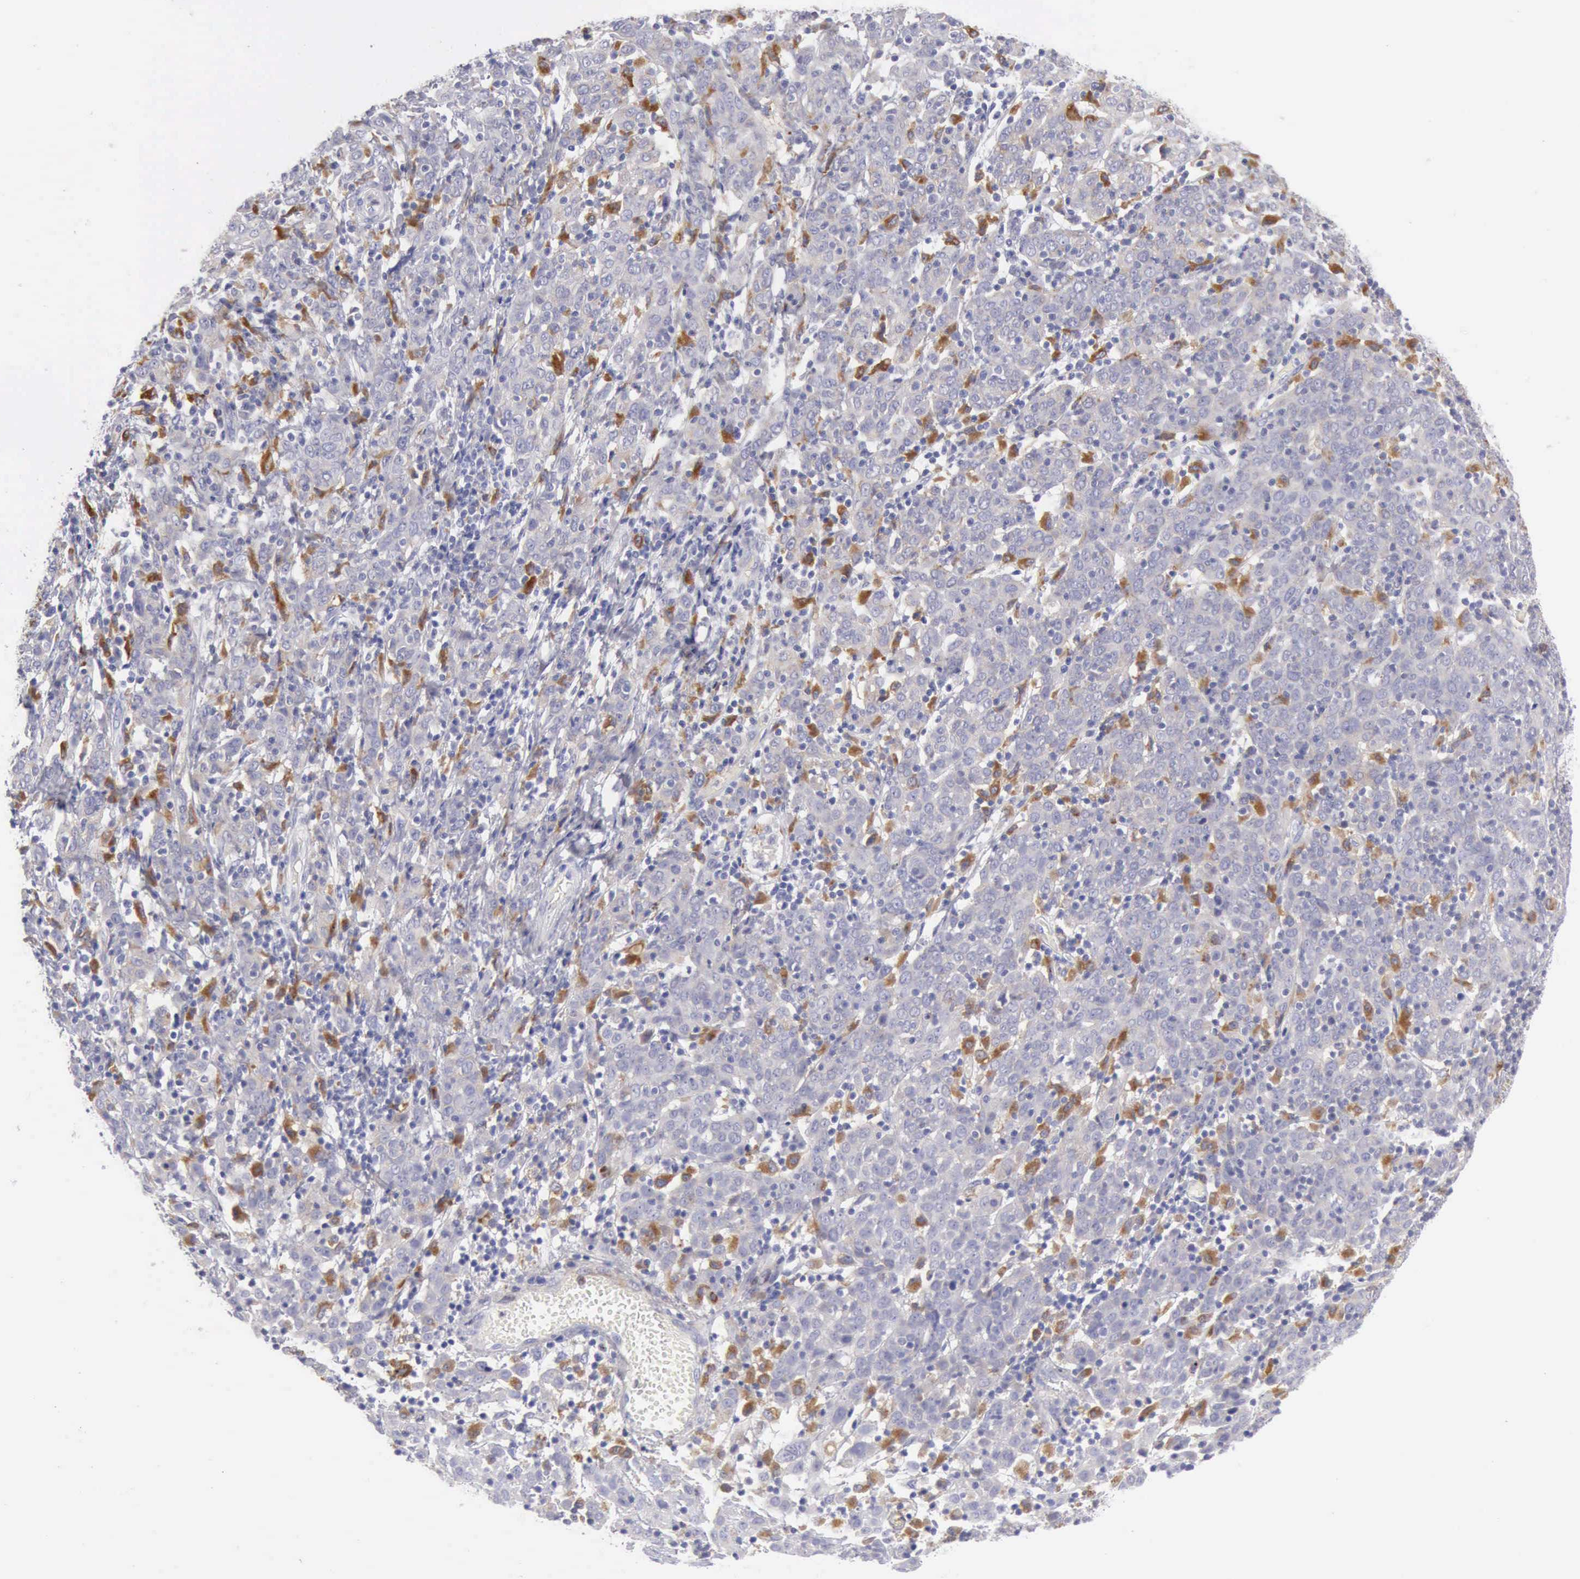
{"staining": {"intensity": "negative", "quantity": "none", "location": "none"}, "tissue": "cervical cancer", "cell_type": "Tumor cells", "image_type": "cancer", "snomed": [{"axis": "morphology", "description": "Normal tissue, NOS"}, {"axis": "morphology", "description": "Squamous cell carcinoma, NOS"}, {"axis": "topography", "description": "Cervix"}], "caption": "There is no significant expression in tumor cells of cervical cancer. (DAB (3,3'-diaminobenzidine) immunohistochemistry (IHC) visualized using brightfield microscopy, high magnification).", "gene": "CTSS", "patient": {"sex": "female", "age": 67}}